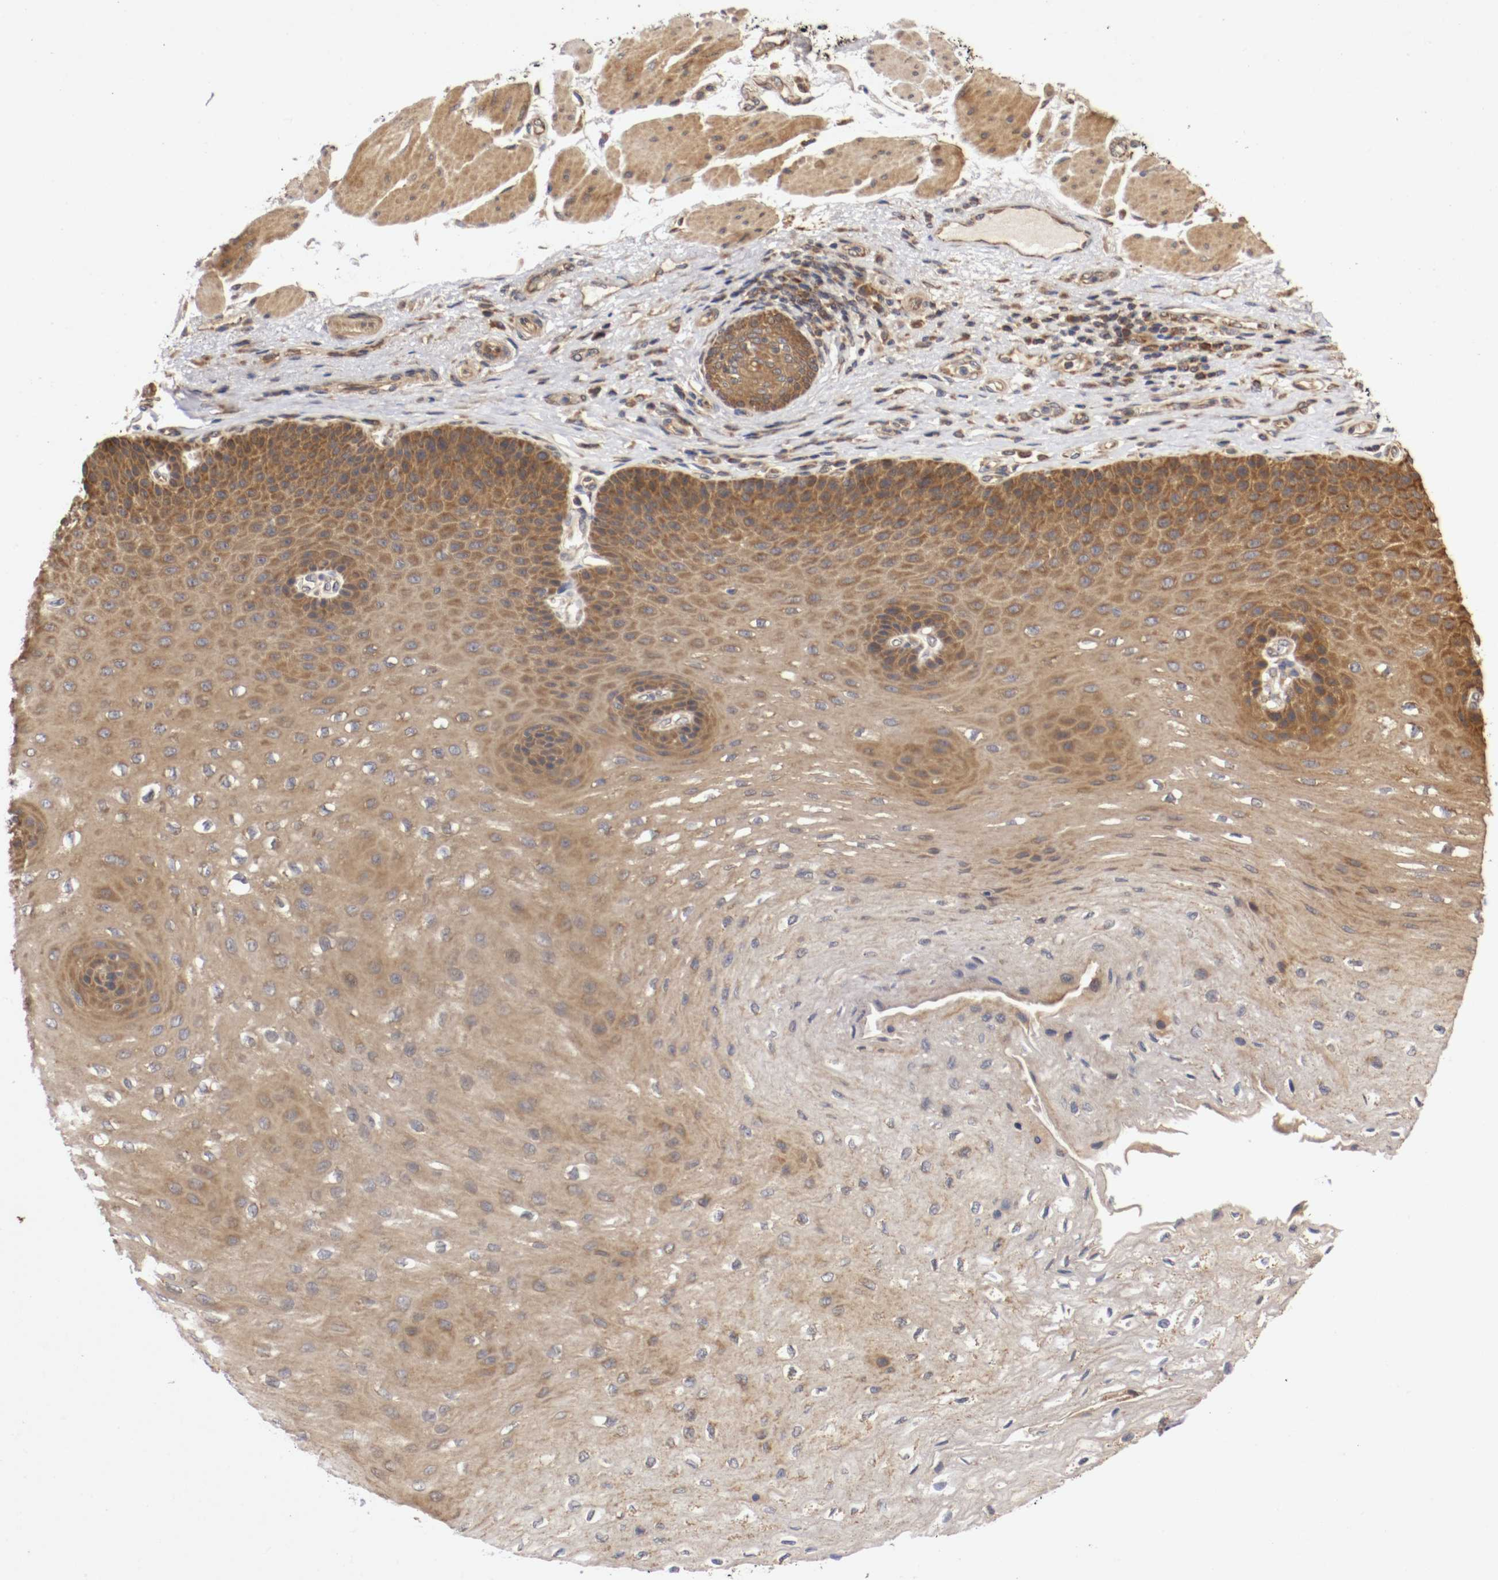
{"staining": {"intensity": "moderate", "quantity": ">75%", "location": "cytoplasmic/membranous"}, "tissue": "esophagus", "cell_type": "Squamous epithelial cells", "image_type": "normal", "snomed": [{"axis": "morphology", "description": "Normal tissue, NOS"}, {"axis": "topography", "description": "Esophagus"}], "caption": "Moderate cytoplasmic/membranous expression for a protein is identified in approximately >75% of squamous epithelial cells of normal esophagus using IHC.", "gene": "VEZT", "patient": {"sex": "female", "age": 72}}